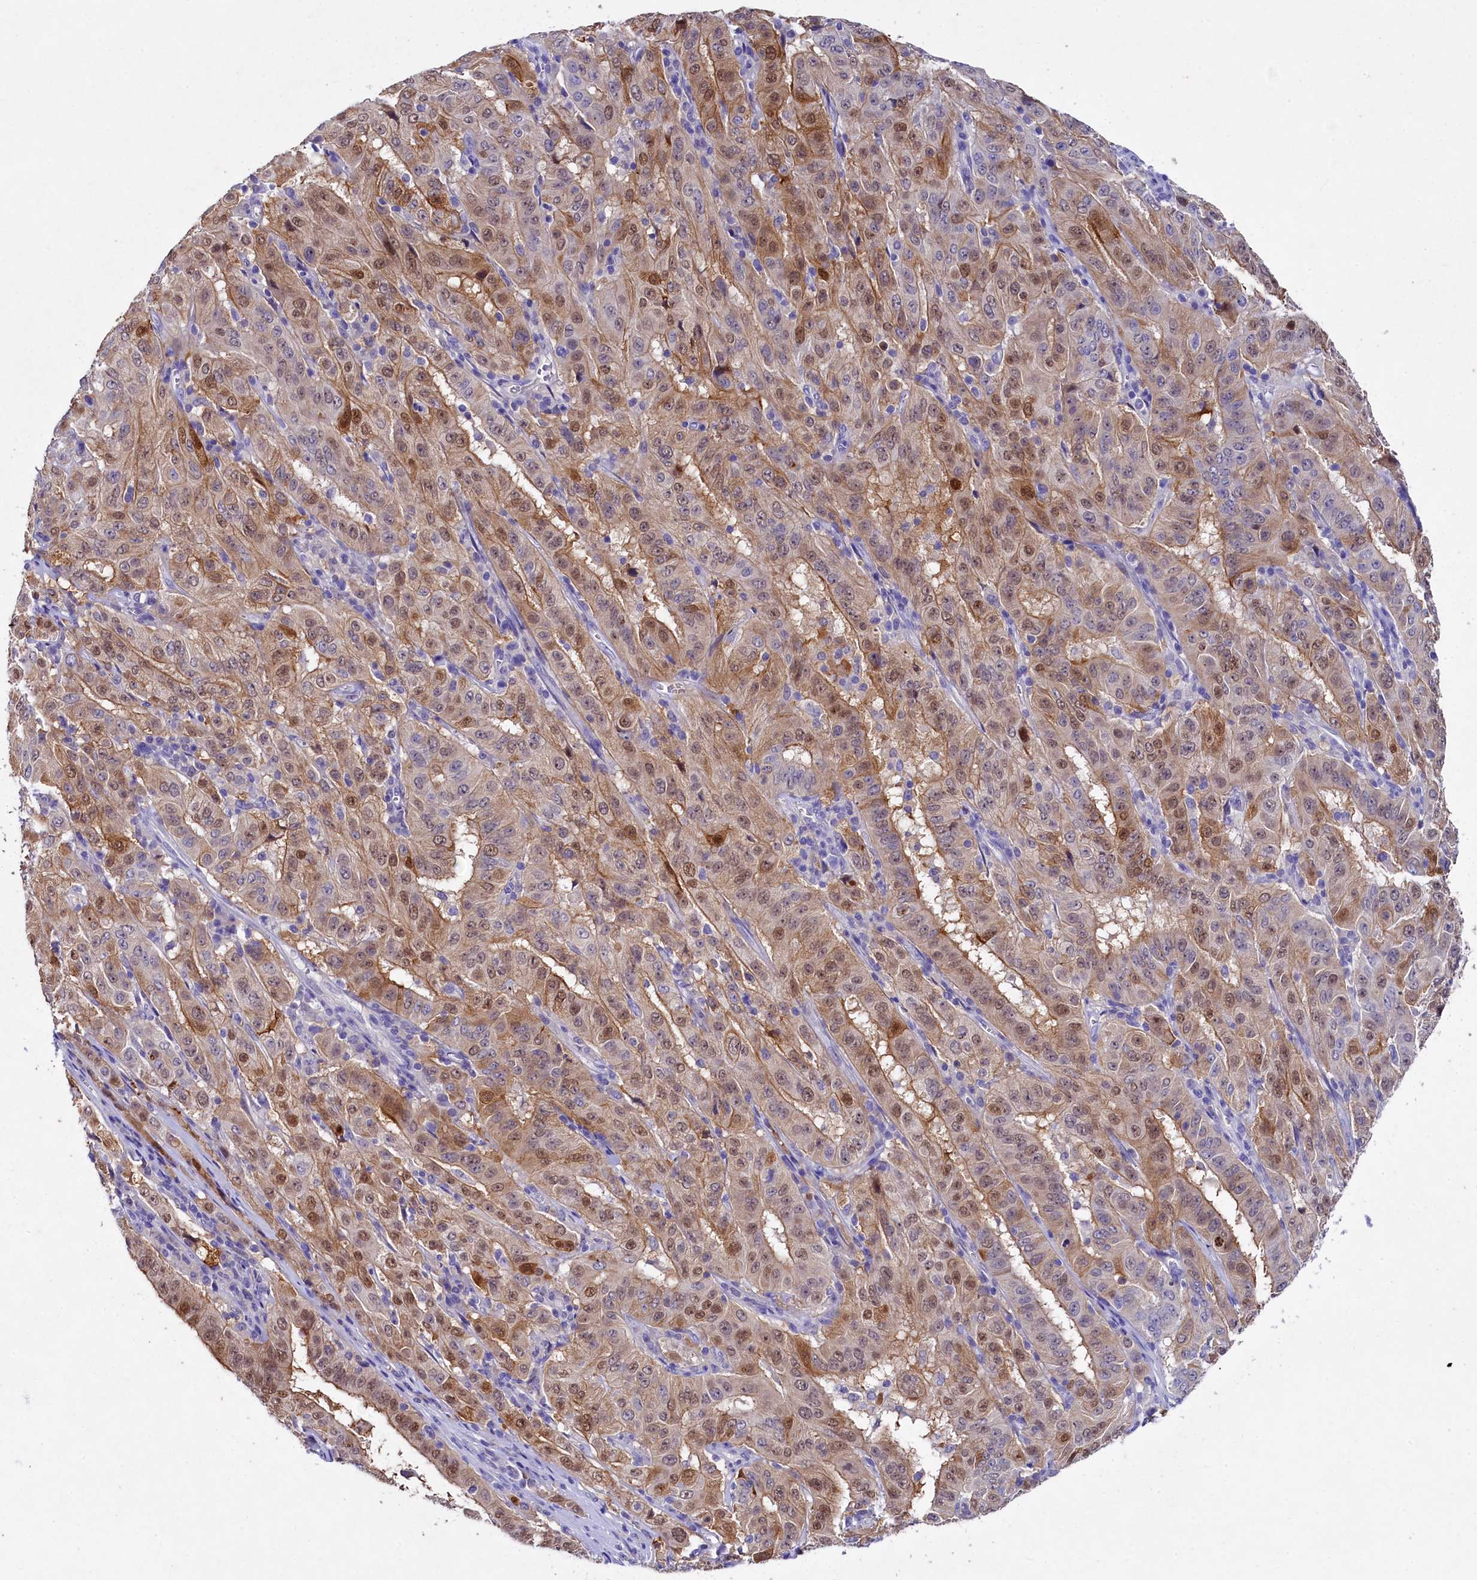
{"staining": {"intensity": "moderate", "quantity": ">75%", "location": "cytoplasmic/membranous,nuclear"}, "tissue": "pancreatic cancer", "cell_type": "Tumor cells", "image_type": "cancer", "snomed": [{"axis": "morphology", "description": "Adenocarcinoma, NOS"}, {"axis": "topography", "description": "Pancreas"}], "caption": "Human pancreatic cancer stained for a protein (brown) shows moderate cytoplasmic/membranous and nuclear positive positivity in about >75% of tumor cells.", "gene": "TGDS", "patient": {"sex": "male", "age": 63}}